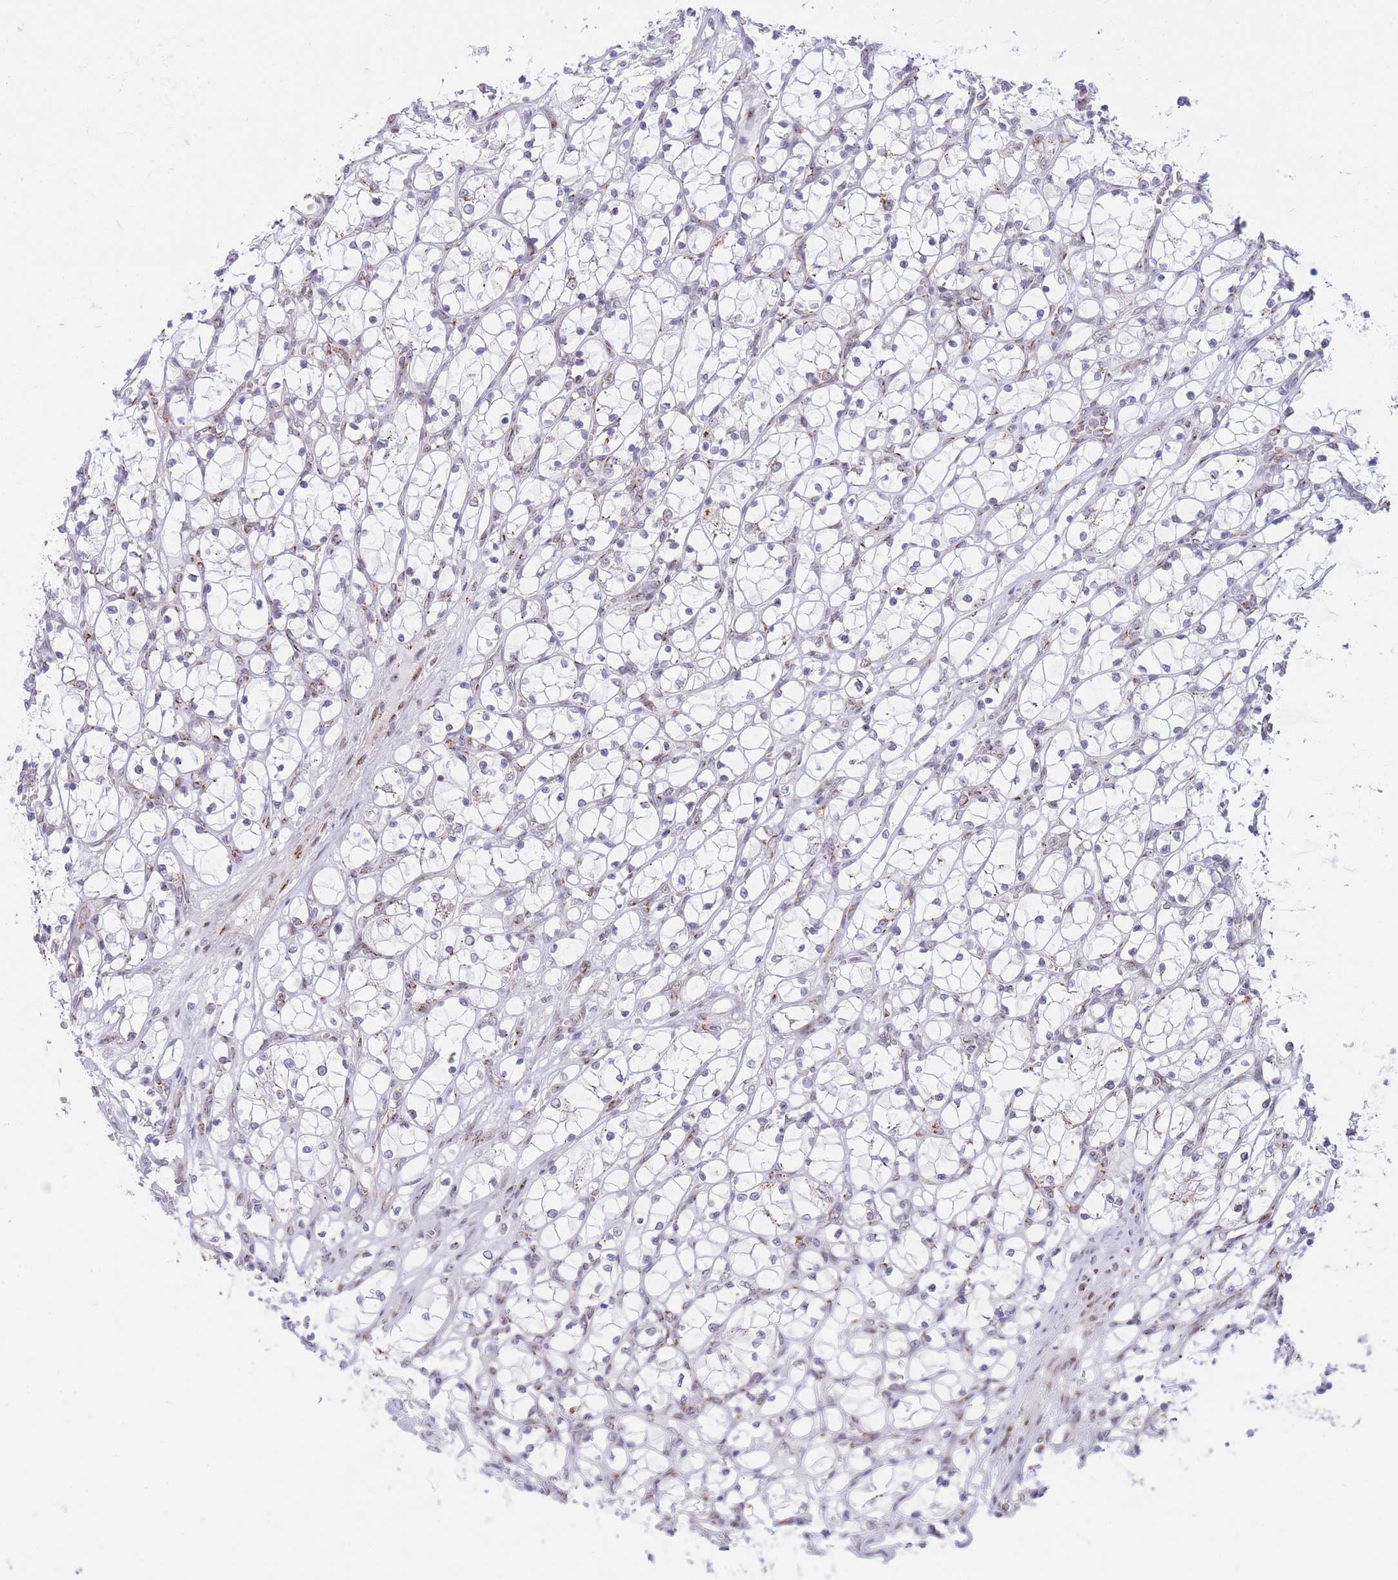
{"staining": {"intensity": "negative", "quantity": "none", "location": "none"}, "tissue": "renal cancer", "cell_type": "Tumor cells", "image_type": "cancer", "snomed": [{"axis": "morphology", "description": "Adenocarcinoma, NOS"}, {"axis": "topography", "description": "Kidney"}], "caption": "DAB (3,3'-diaminobenzidine) immunohistochemical staining of human adenocarcinoma (renal) demonstrates no significant positivity in tumor cells.", "gene": "INO80C", "patient": {"sex": "female", "age": 69}}